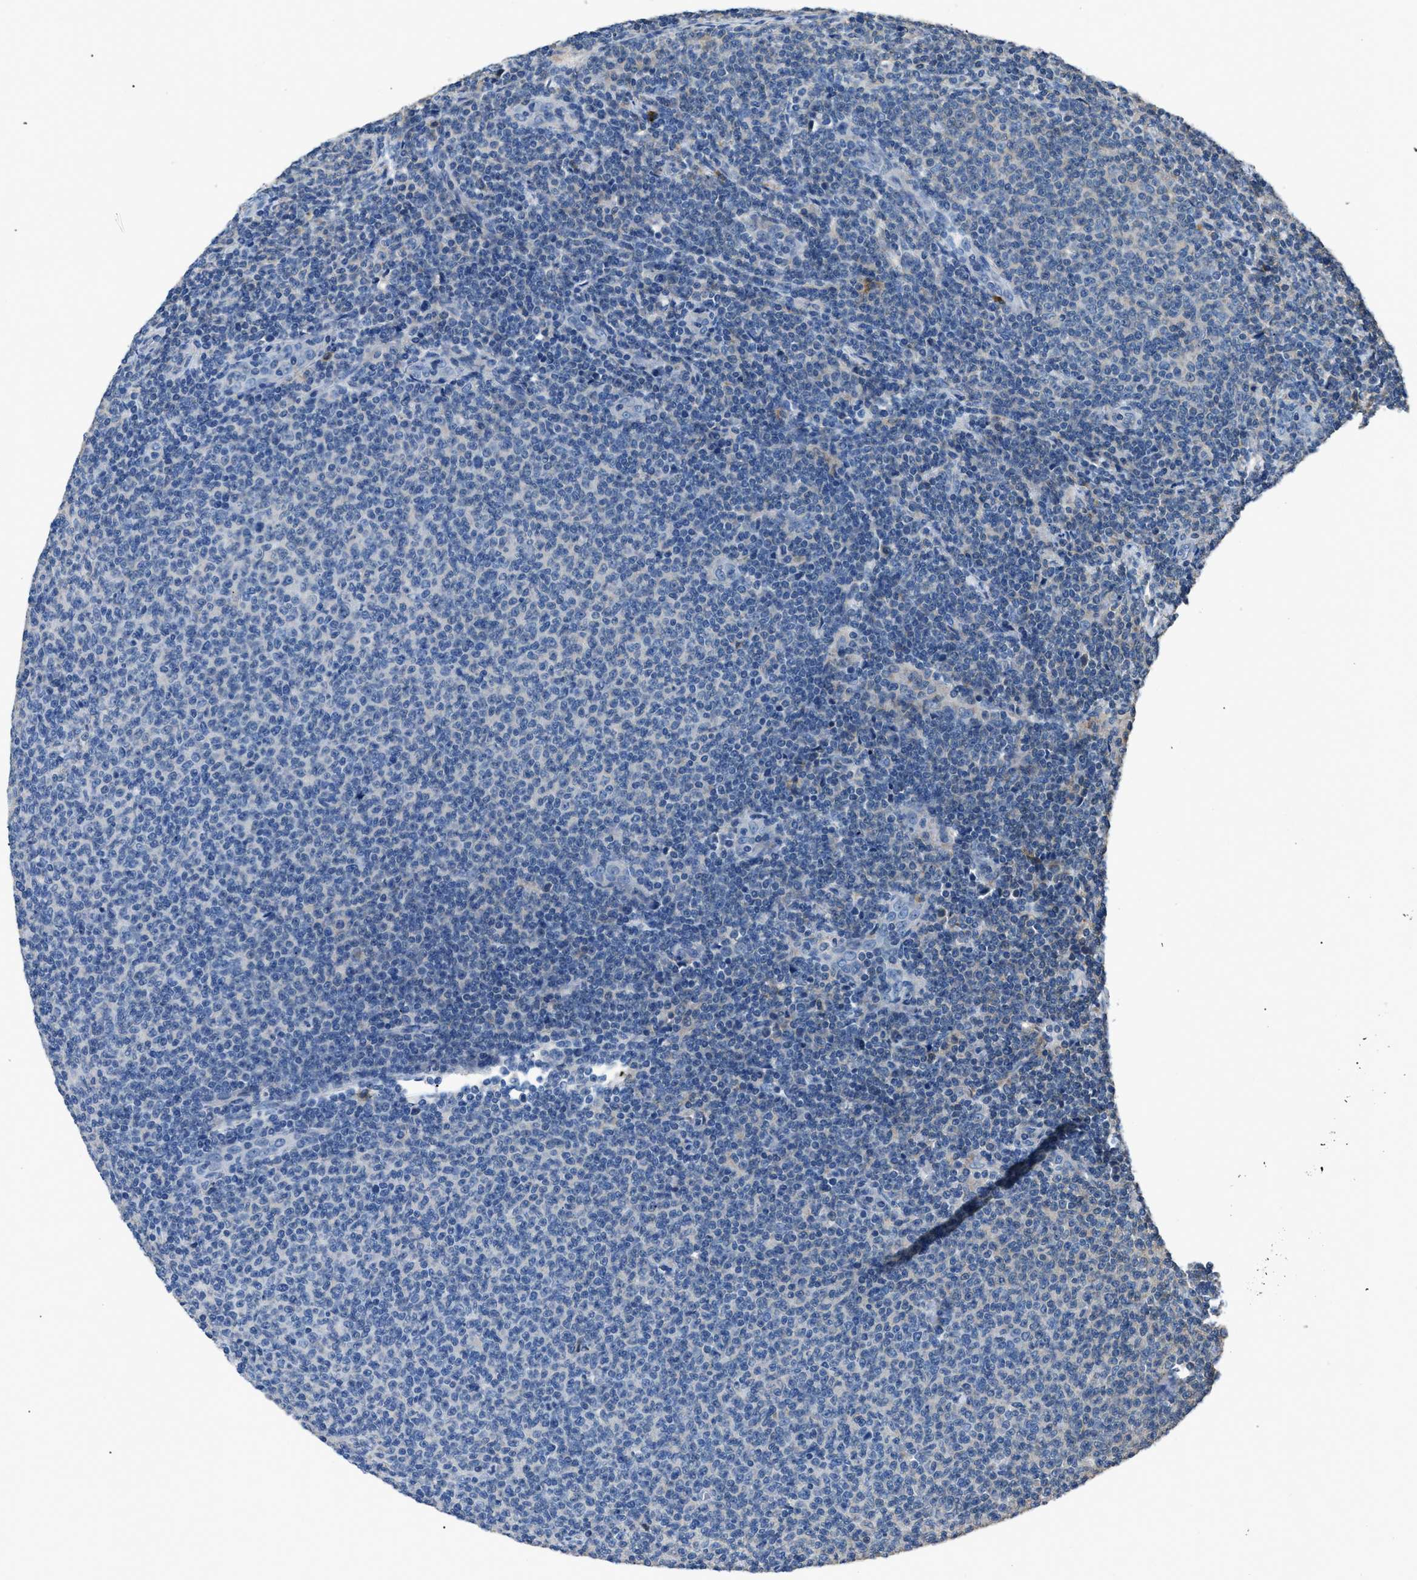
{"staining": {"intensity": "negative", "quantity": "none", "location": "none"}, "tissue": "lymphoma", "cell_type": "Tumor cells", "image_type": "cancer", "snomed": [{"axis": "morphology", "description": "Malignant lymphoma, non-Hodgkin's type, Low grade"}, {"axis": "topography", "description": "Lymph node"}], "caption": "DAB immunohistochemical staining of low-grade malignant lymphoma, non-Hodgkin's type reveals no significant expression in tumor cells.", "gene": "SGCZ", "patient": {"sex": "male", "age": 66}}